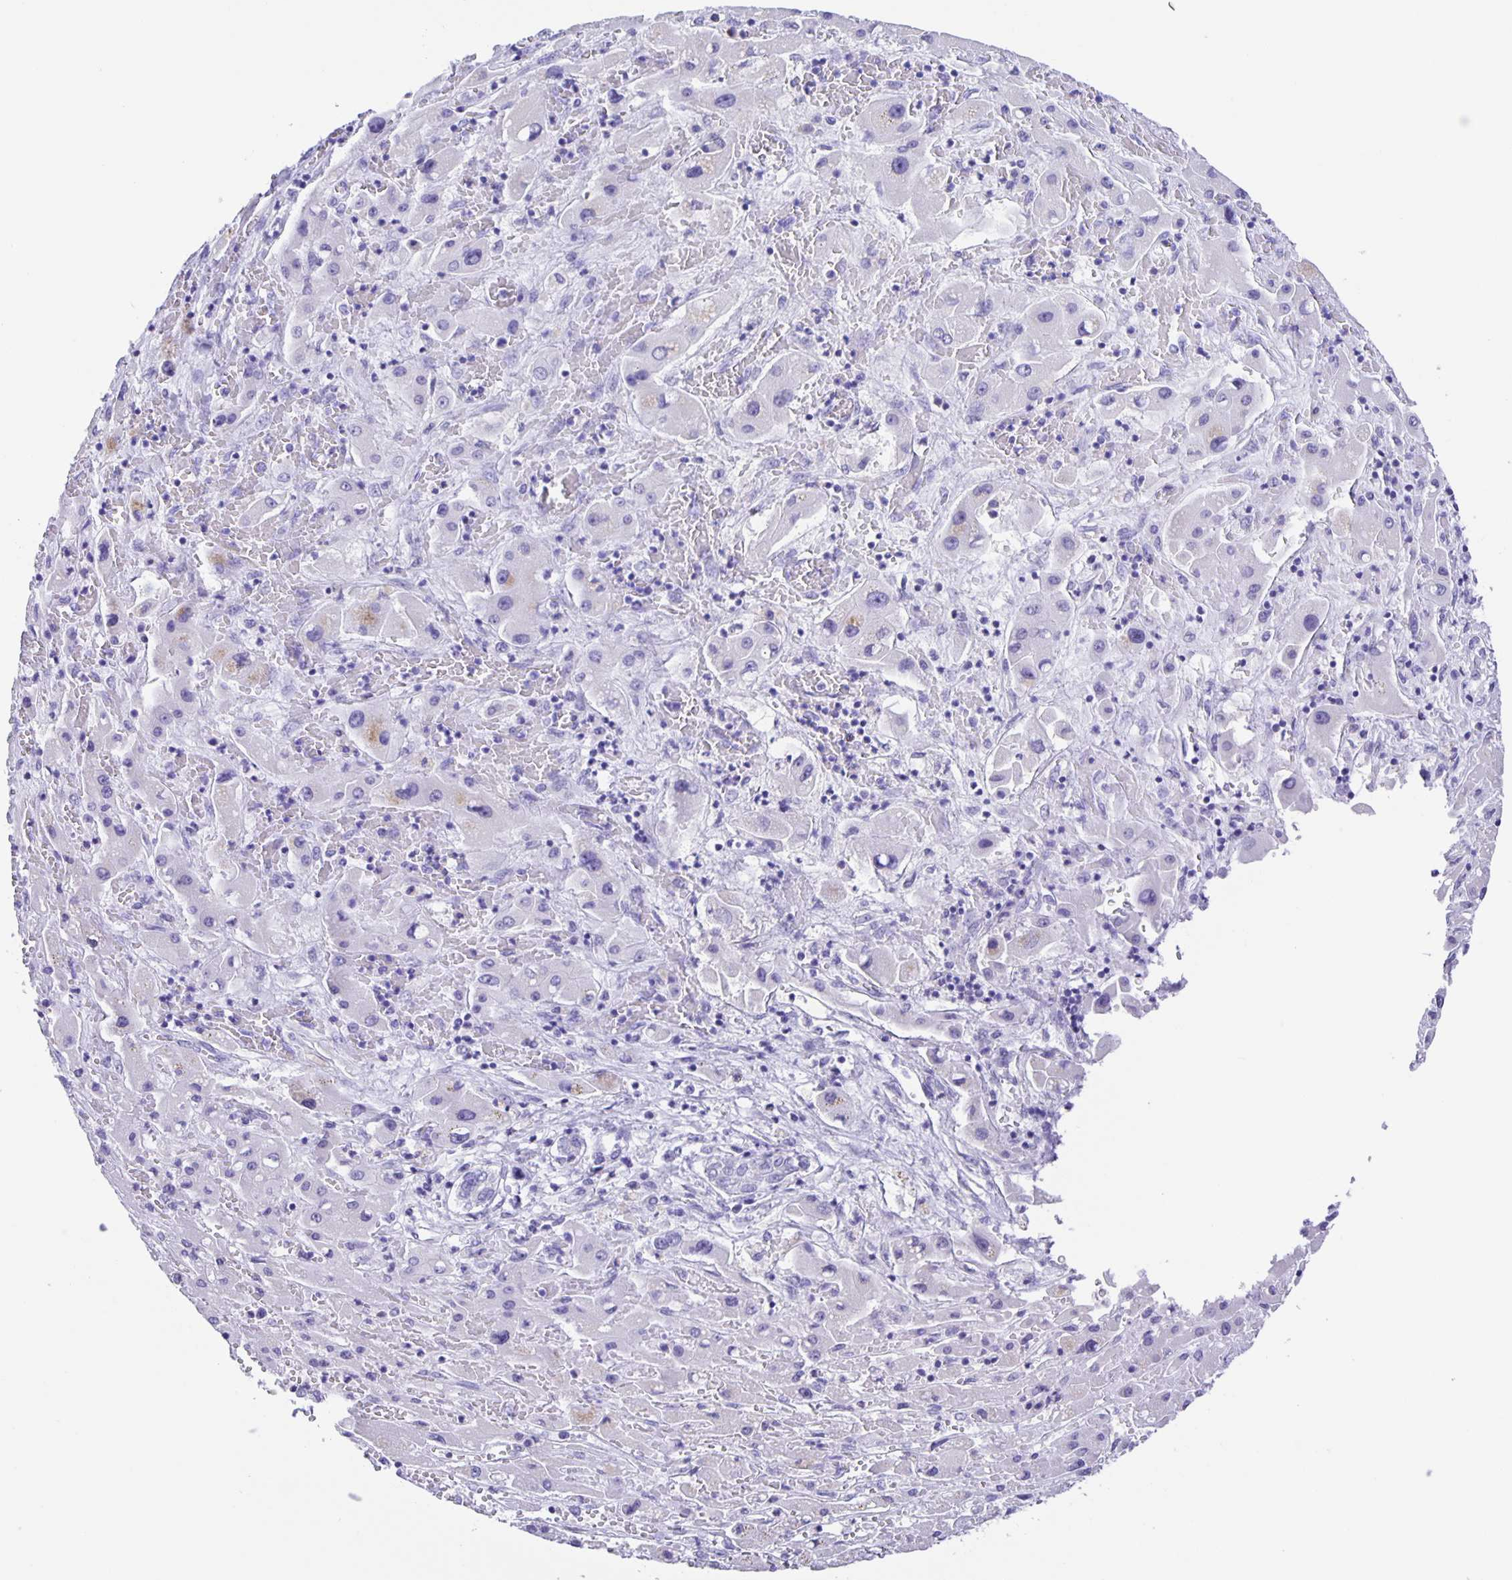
{"staining": {"intensity": "negative", "quantity": "none", "location": "none"}, "tissue": "liver cancer", "cell_type": "Tumor cells", "image_type": "cancer", "snomed": [{"axis": "morphology", "description": "Carcinoma, Hepatocellular, NOS"}, {"axis": "topography", "description": "Liver"}], "caption": "DAB immunohistochemical staining of human liver hepatocellular carcinoma shows no significant positivity in tumor cells.", "gene": "GUCA2A", "patient": {"sex": "female", "age": 73}}